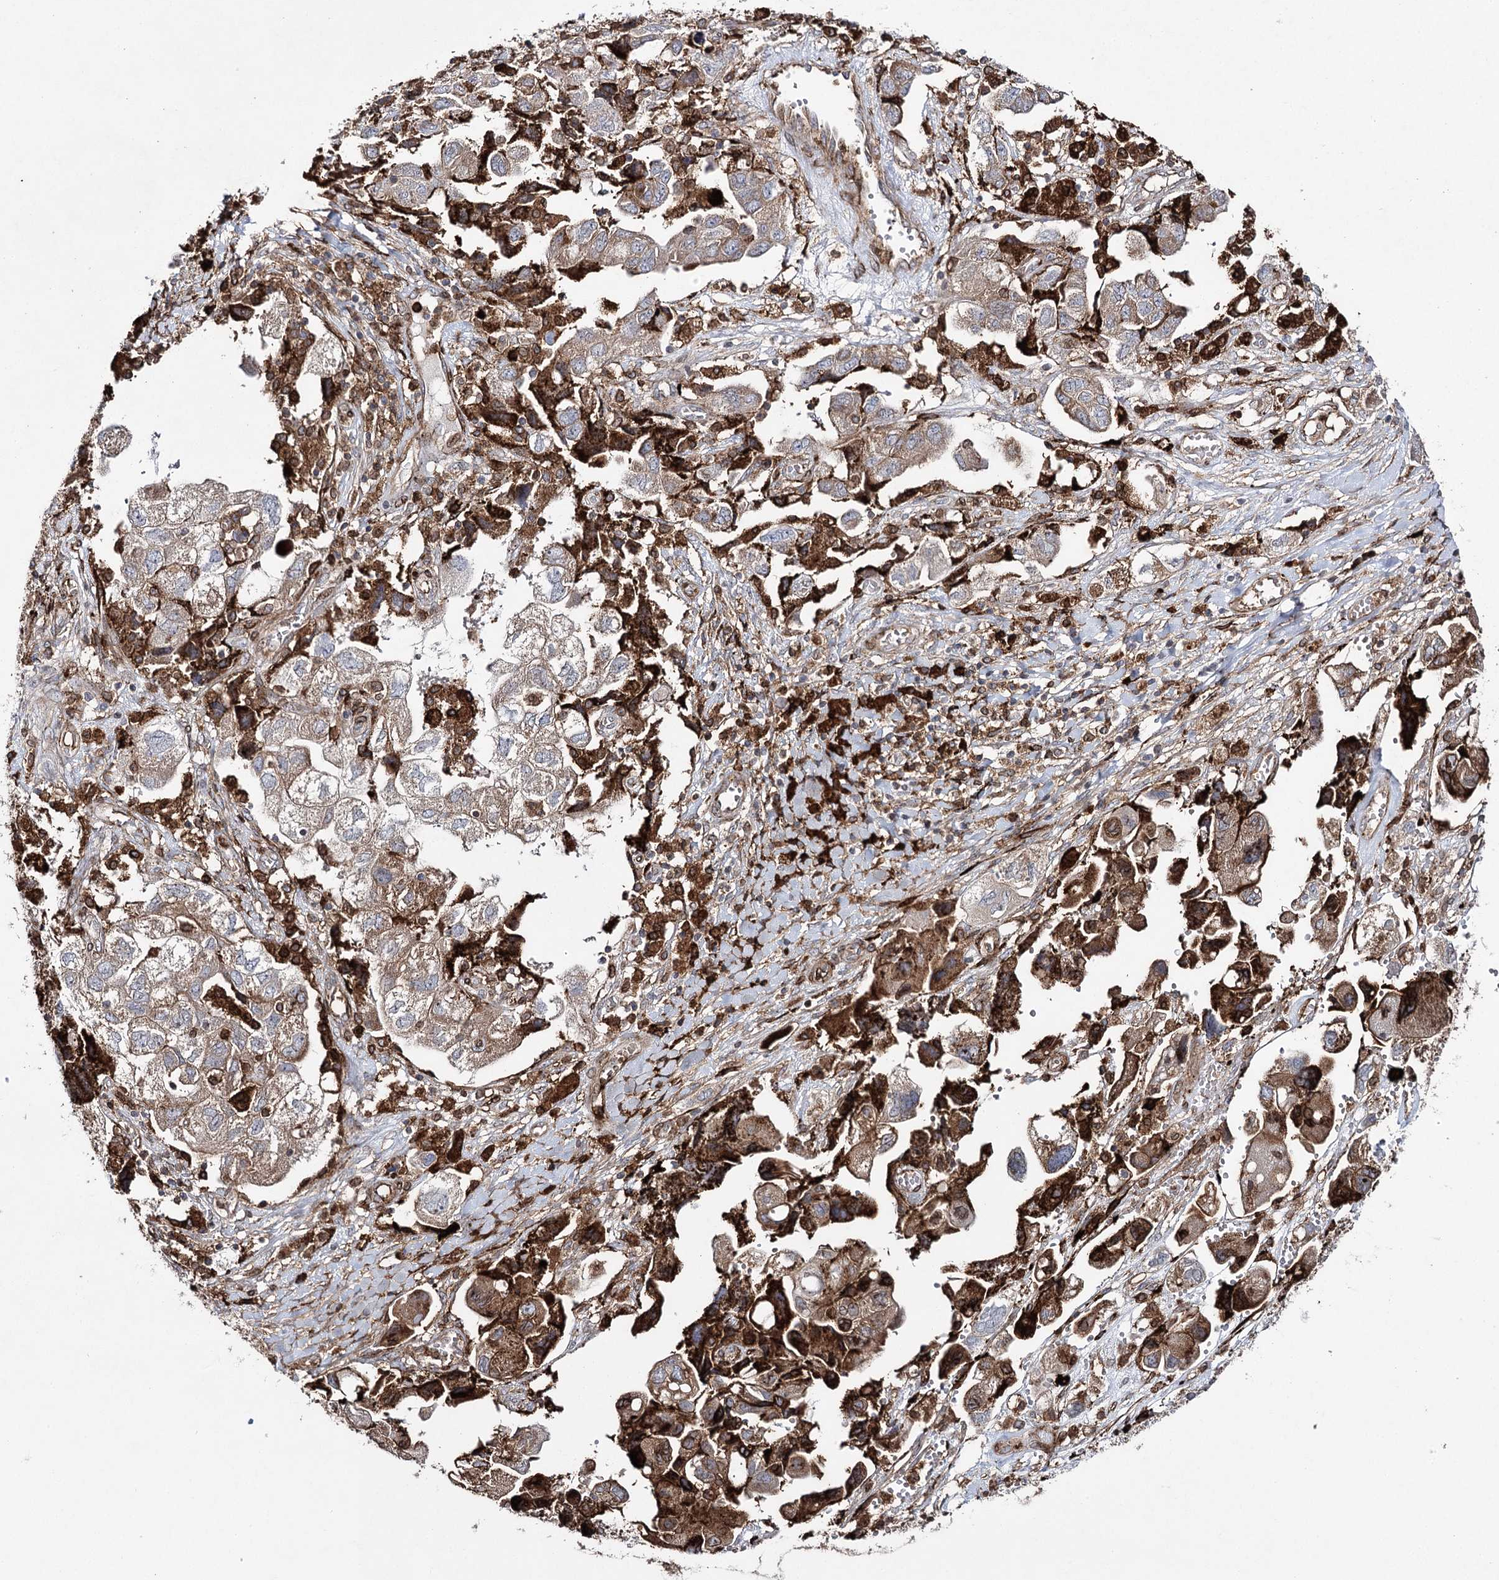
{"staining": {"intensity": "strong", "quantity": "25%-75%", "location": "cytoplasmic/membranous"}, "tissue": "ovarian cancer", "cell_type": "Tumor cells", "image_type": "cancer", "snomed": [{"axis": "morphology", "description": "Carcinoma, NOS"}, {"axis": "morphology", "description": "Cystadenocarcinoma, serous, NOS"}, {"axis": "topography", "description": "Ovary"}], "caption": "Serous cystadenocarcinoma (ovarian) stained with DAB (3,3'-diaminobenzidine) IHC demonstrates high levels of strong cytoplasmic/membranous staining in about 25%-75% of tumor cells.", "gene": "DCUN1D4", "patient": {"sex": "female", "age": 69}}